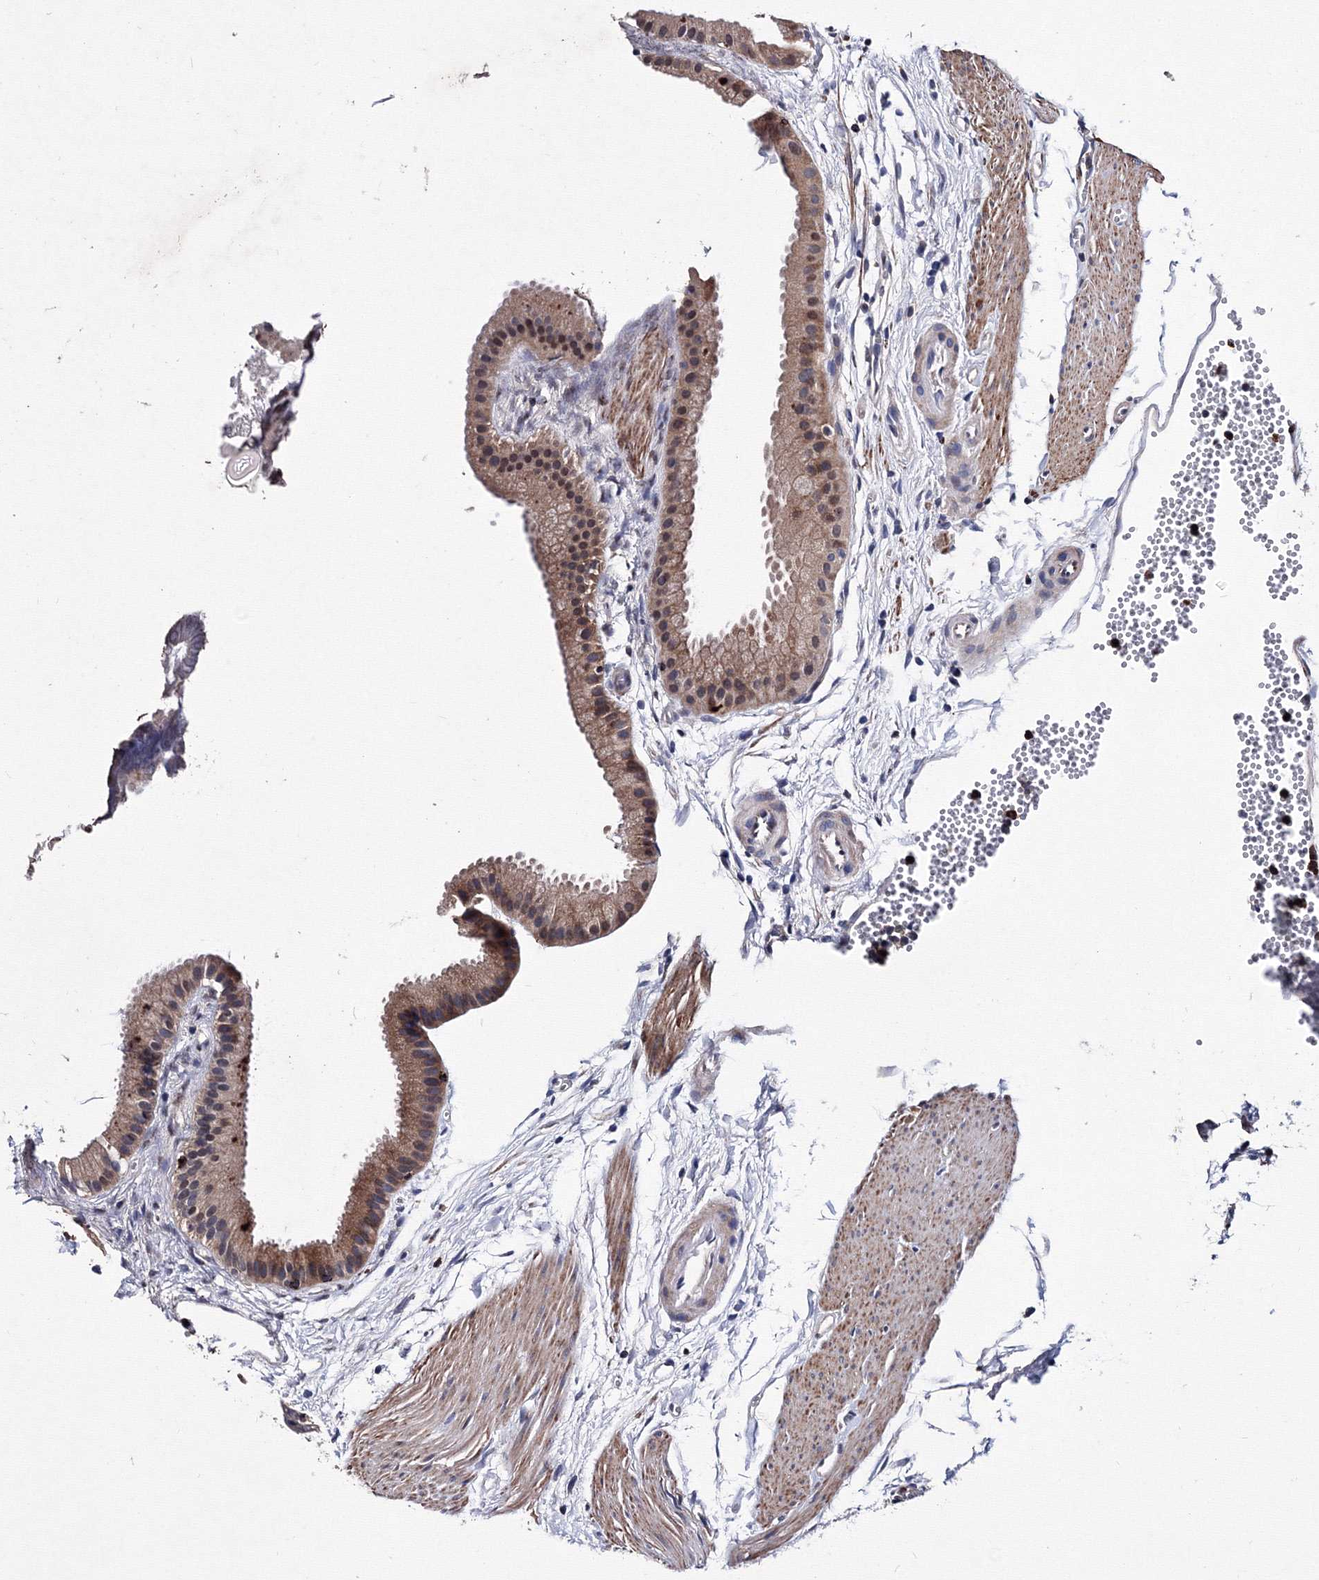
{"staining": {"intensity": "moderate", "quantity": ">75%", "location": "cytoplasmic/membranous"}, "tissue": "gallbladder", "cell_type": "Glandular cells", "image_type": "normal", "snomed": [{"axis": "morphology", "description": "Normal tissue, NOS"}, {"axis": "topography", "description": "Gallbladder"}], "caption": "Immunohistochemical staining of normal gallbladder reveals moderate cytoplasmic/membranous protein staining in approximately >75% of glandular cells. The protein is shown in brown color, while the nuclei are stained blue.", "gene": "PHYKPL", "patient": {"sex": "female", "age": 64}}